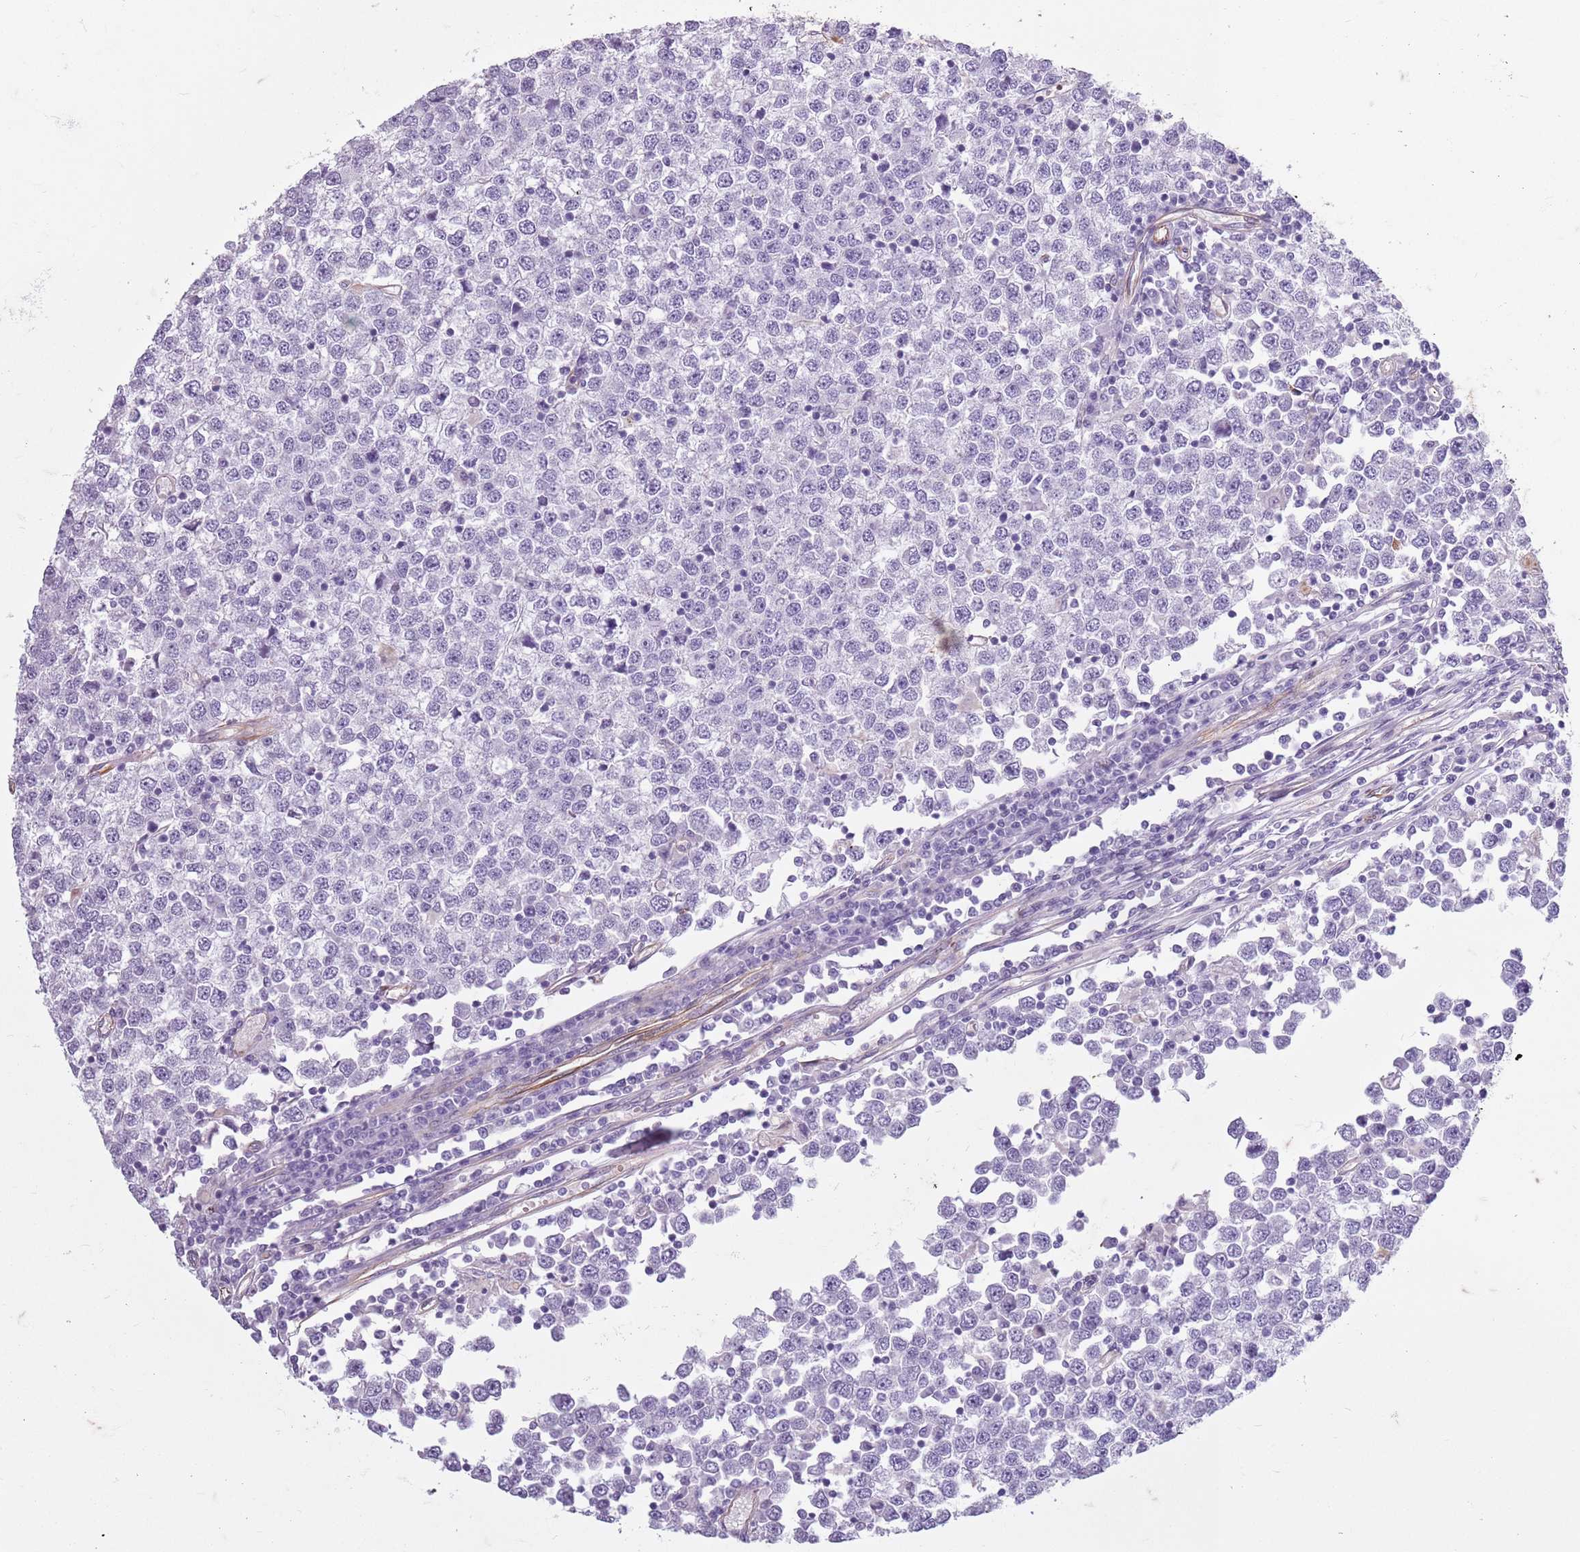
{"staining": {"intensity": "negative", "quantity": "none", "location": "none"}, "tissue": "testis cancer", "cell_type": "Tumor cells", "image_type": "cancer", "snomed": [{"axis": "morphology", "description": "Seminoma, NOS"}, {"axis": "topography", "description": "Testis"}], "caption": "A high-resolution photomicrograph shows IHC staining of testis seminoma, which exhibits no significant positivity in tumor cells.", "gene": "TAS2R38", "patient": {"sex": "male", "age": 65}}